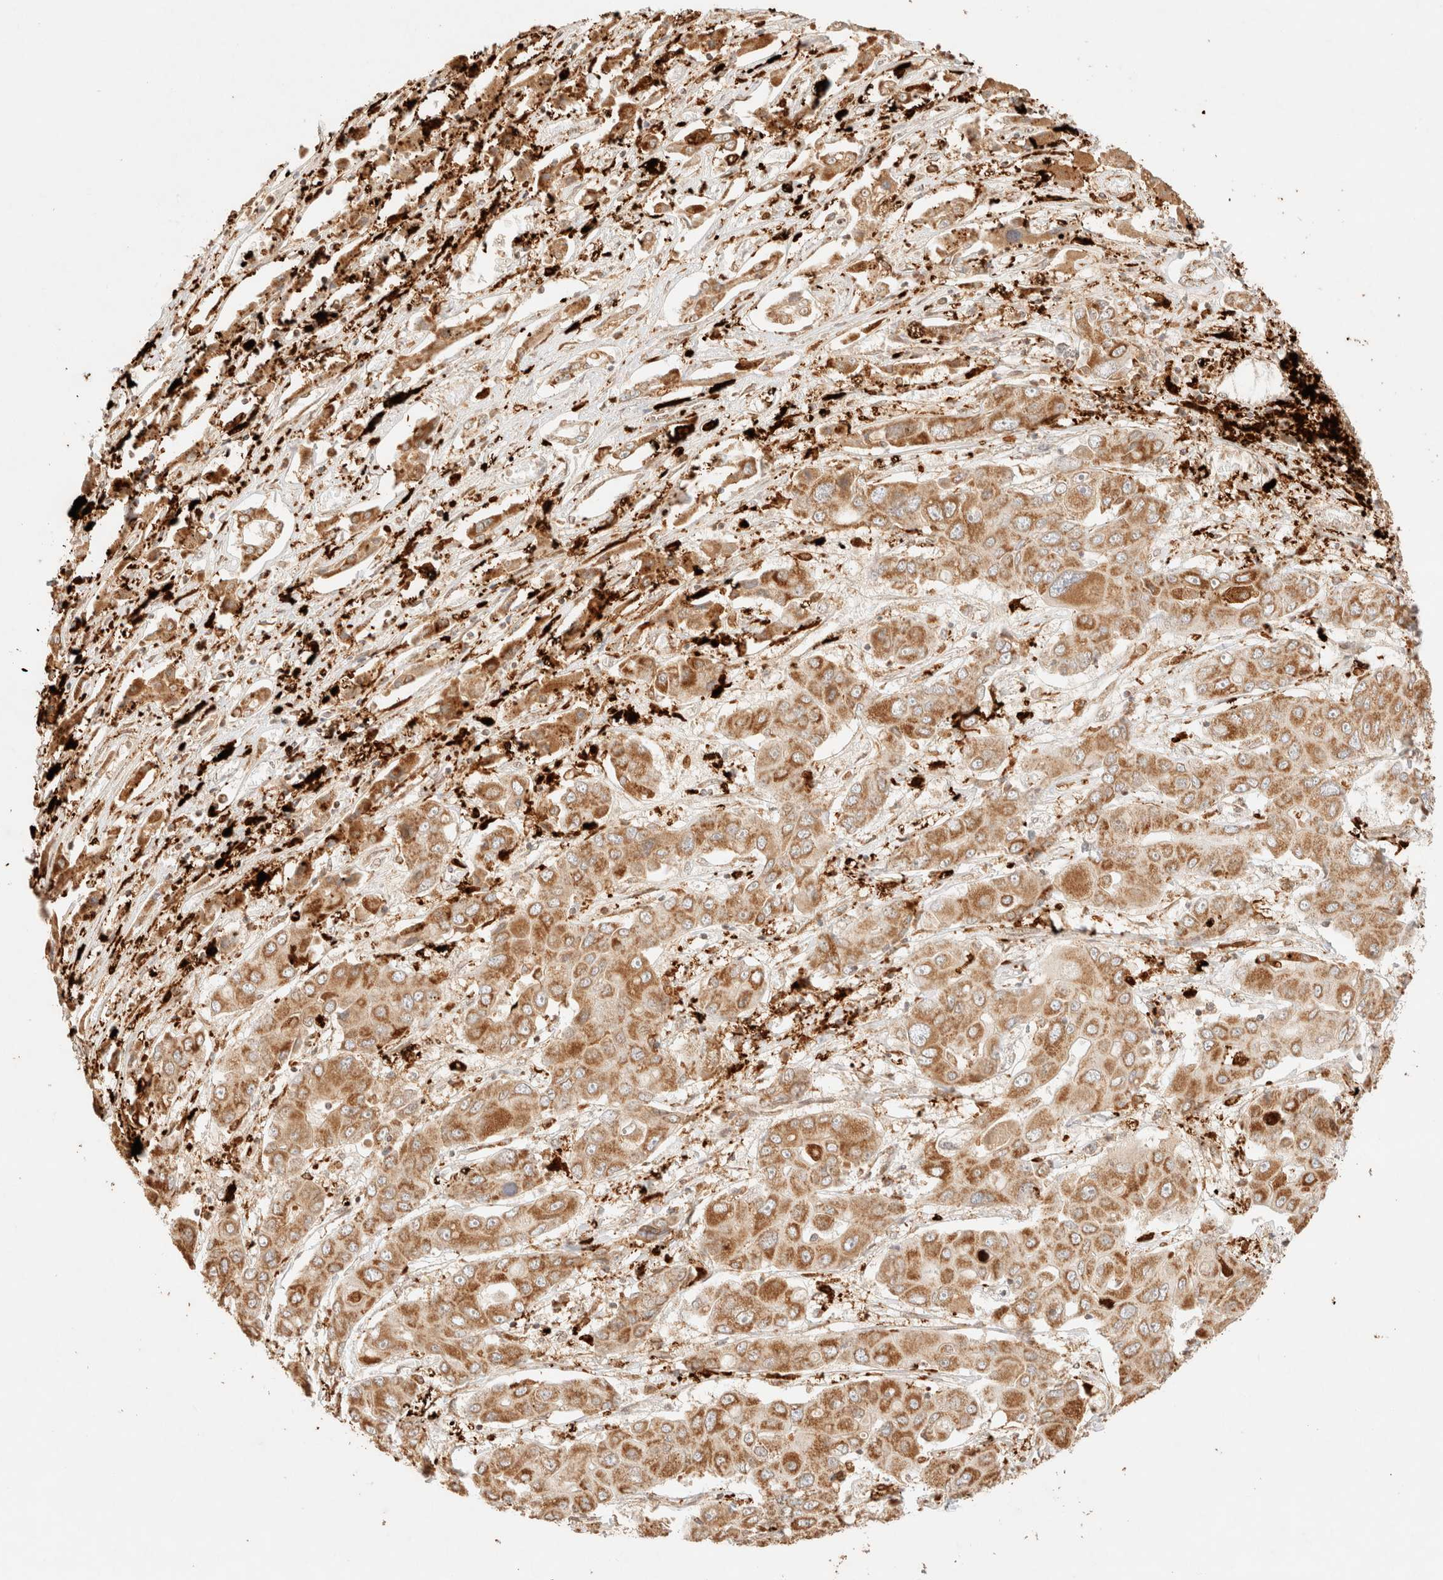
{"staining": {"intensity": "moderate", "quantity": ">75%", "location": "cytoplasmic/membranous"}, "tissue": "liver cancer", "cell_type": "Tumor cells", "image_type": "cancer", "snomed": [{"axis": "morphology", "description": "Cholangiocarcinoma"}, {"axis": "topography", "description": "Liver"}], "caption": "Human liver cancer stained with a brown dye reveals moderate cytoplasmic/membranous positive positivity in approximately >75% of tumor cells.", "gene": "TACO1", "patient": {"sex": "male", "age": 67}}